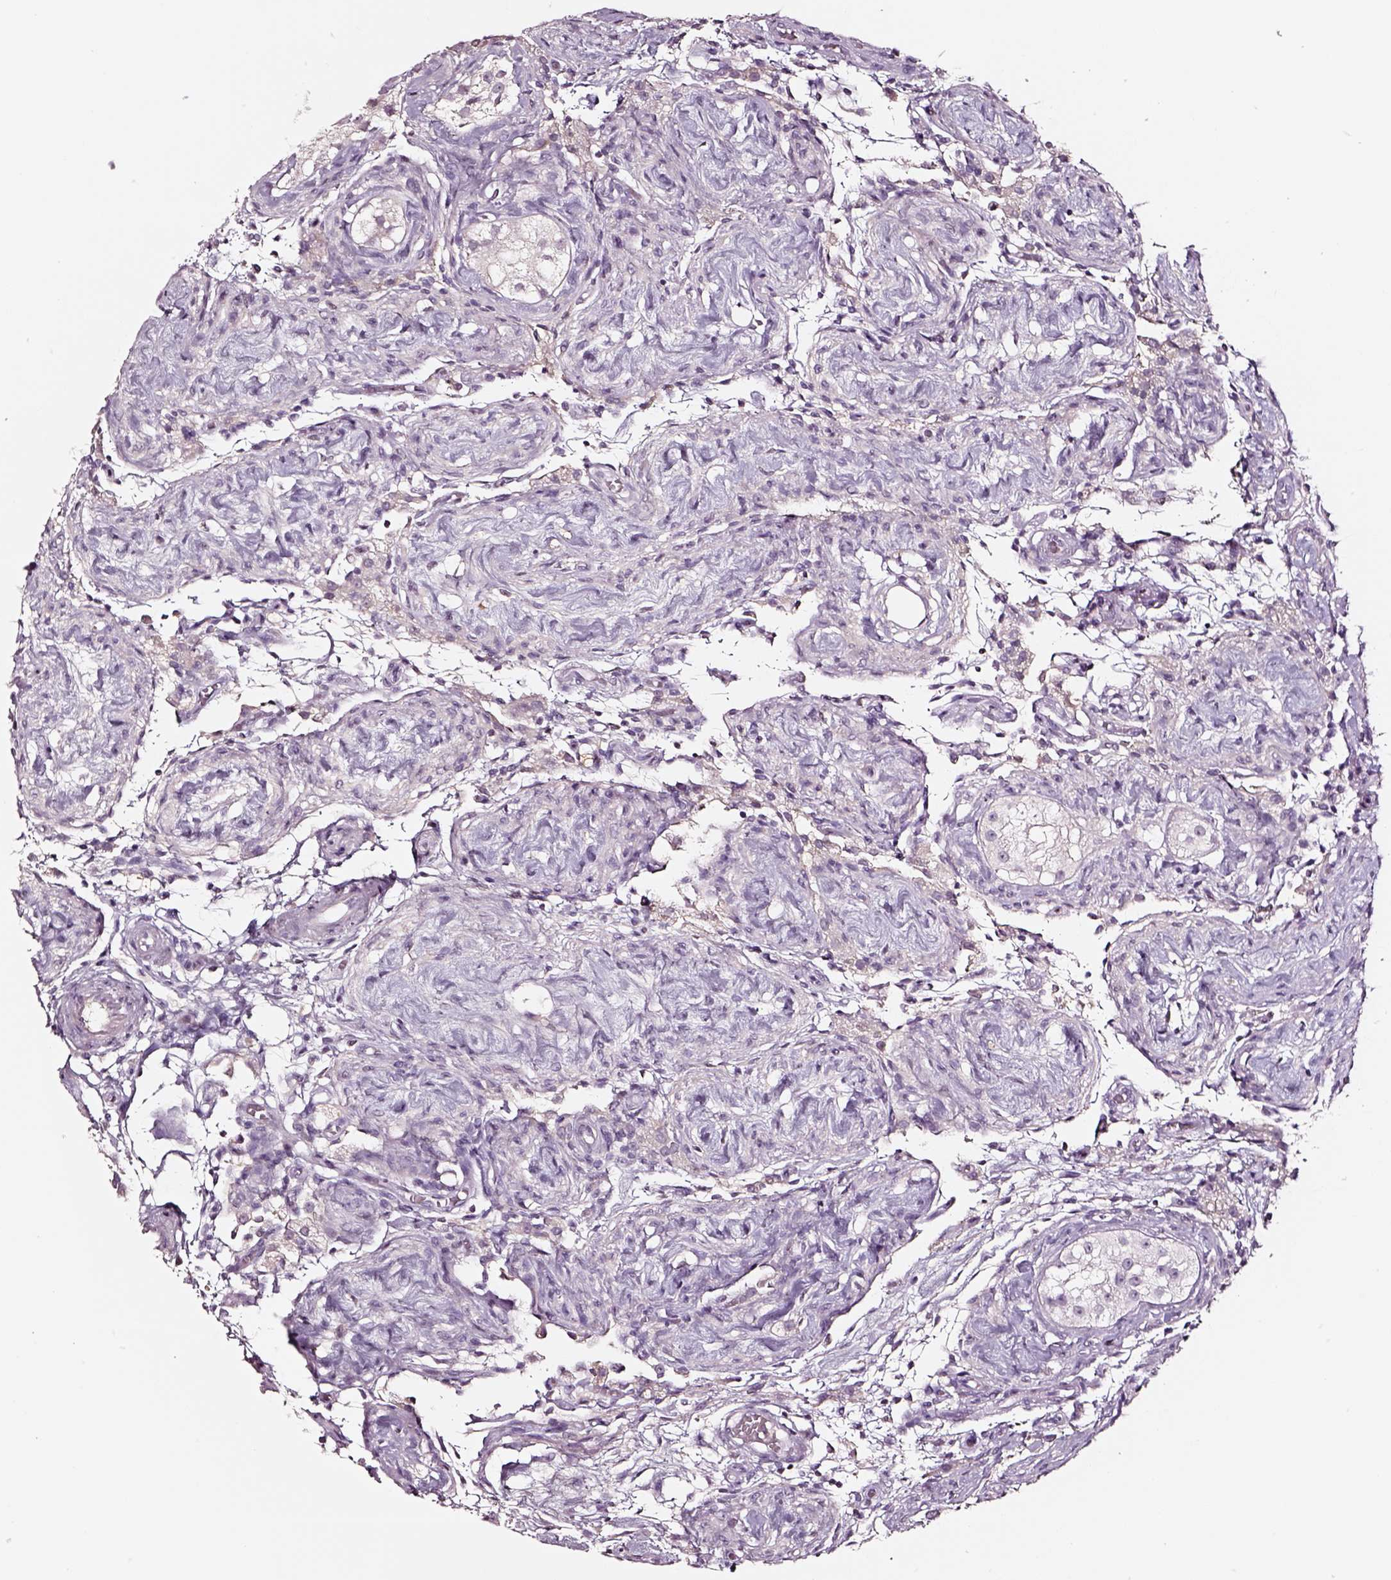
{"staining": {"intensity": "negative", "quantity": "none", "location": "none"}, "tissue": "testis", "cell_type": "Cells in seminiferous ducts", "image_type": "normal", "snomed": [{"axis": "morphology", "description": "Normal tissue, NOS"}, {"axis": "morphology", "description": "Seminoma, NOS"}, {"axis": "topography", "description": "Testis"}], "caption": "Human testis stained for a protein using immunohistochemistry (IHC) demonstrates no staining in cells in seminiferous ducts.", "gene": "SMIM17", "patient": {"sex": "male", "age": 29}}